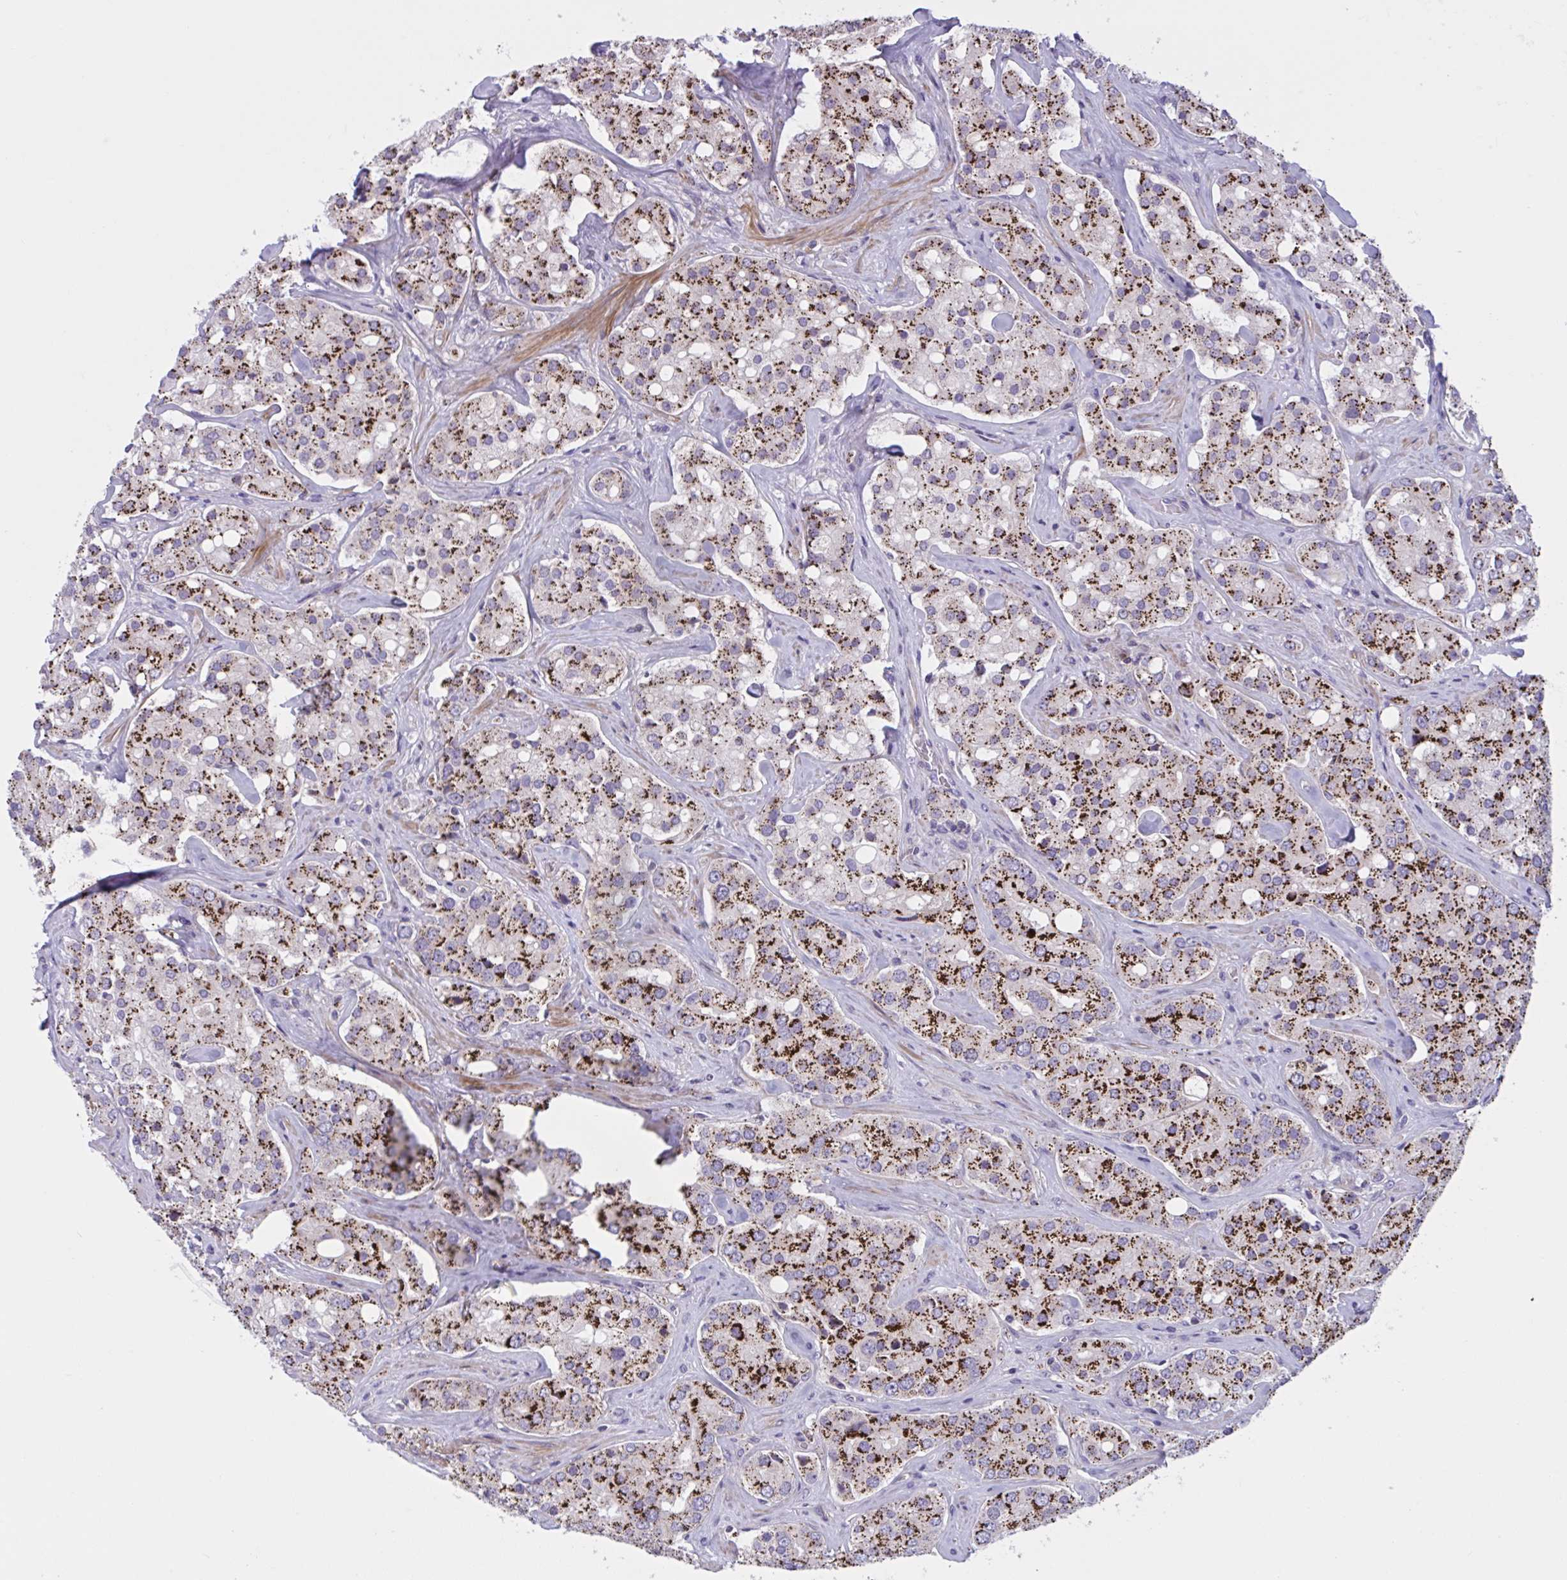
{"staining": {"intensity": "strong", "quantity": "25%-75%", "location": "cytoplasmic/membranous"}, "tissue": "prostate cancer", "cell_type": "Tumor cells", "image_type": "cancer", "snomed": [{"axis": "morphology", "description": "Adenocarcinoma, High grade"}, {"axis": "topography", "description": "Prostate"}], "caption": "A micrograph showing strong cytoplasmic/membranous staining in approximately 25%-75% of tumor cells in prostate cancer (adenocarcinoma (high-grade)), as visualized by brown immunohistochemical staining.", "gene": "WNT9B", "patient": {"sex": "male", "age": 67}}